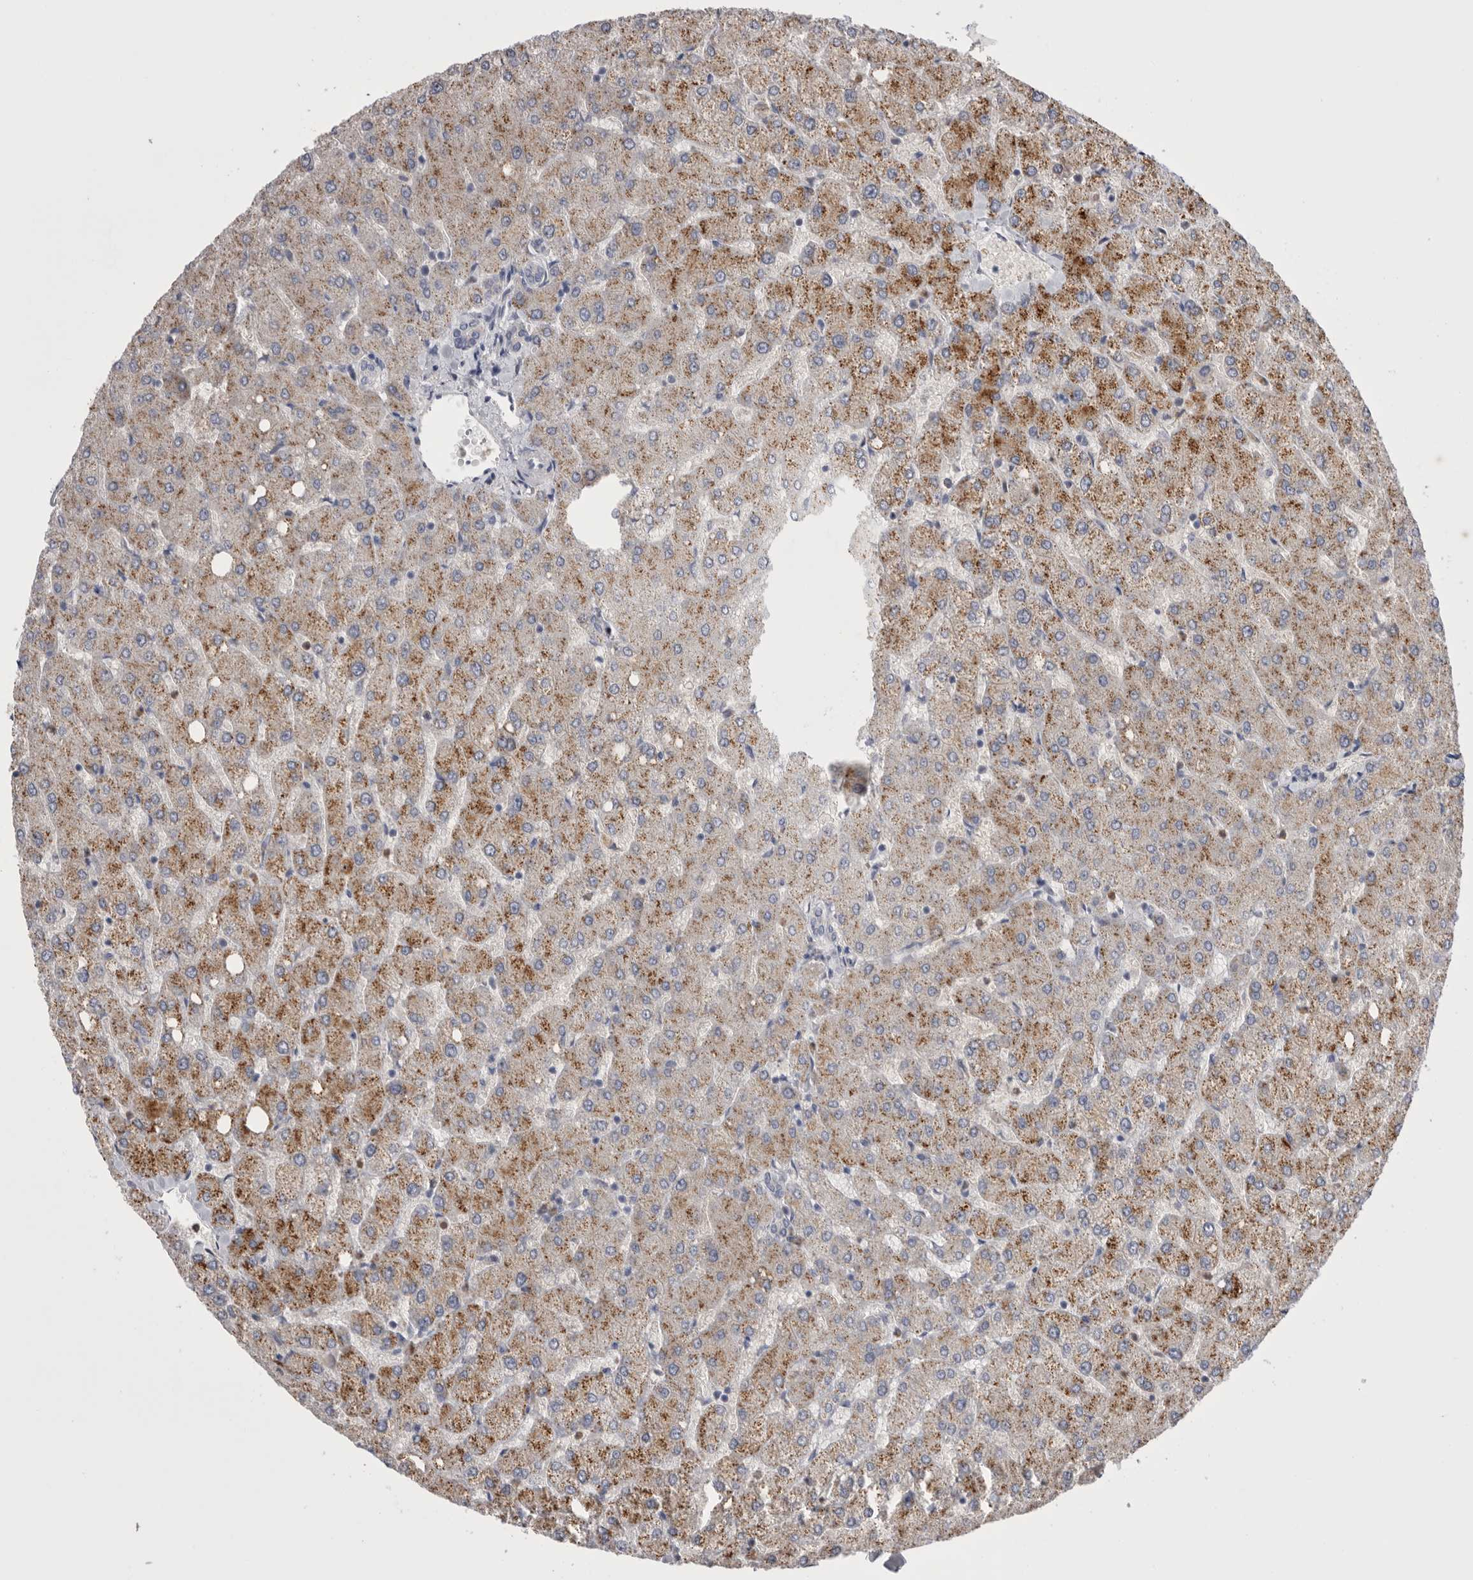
{"staining": {"intensity": "negative", "quantity": "none", "location": "none"}, "tissue": "liver", "cell_type": "Cholangiocytes", "image_type": "normal", "snomed": [{"axis": "morphology", "description": "Normal tissue, NOS"}, {"axis": "topography", "description": "Liver"}], "caption": "An immunohistochemistry micrograph of normal liver is shown. There is no staining in cholangiocytes of liver.", "gene": "CCDC126", "patient": {"sex": "female", "age": 54}}